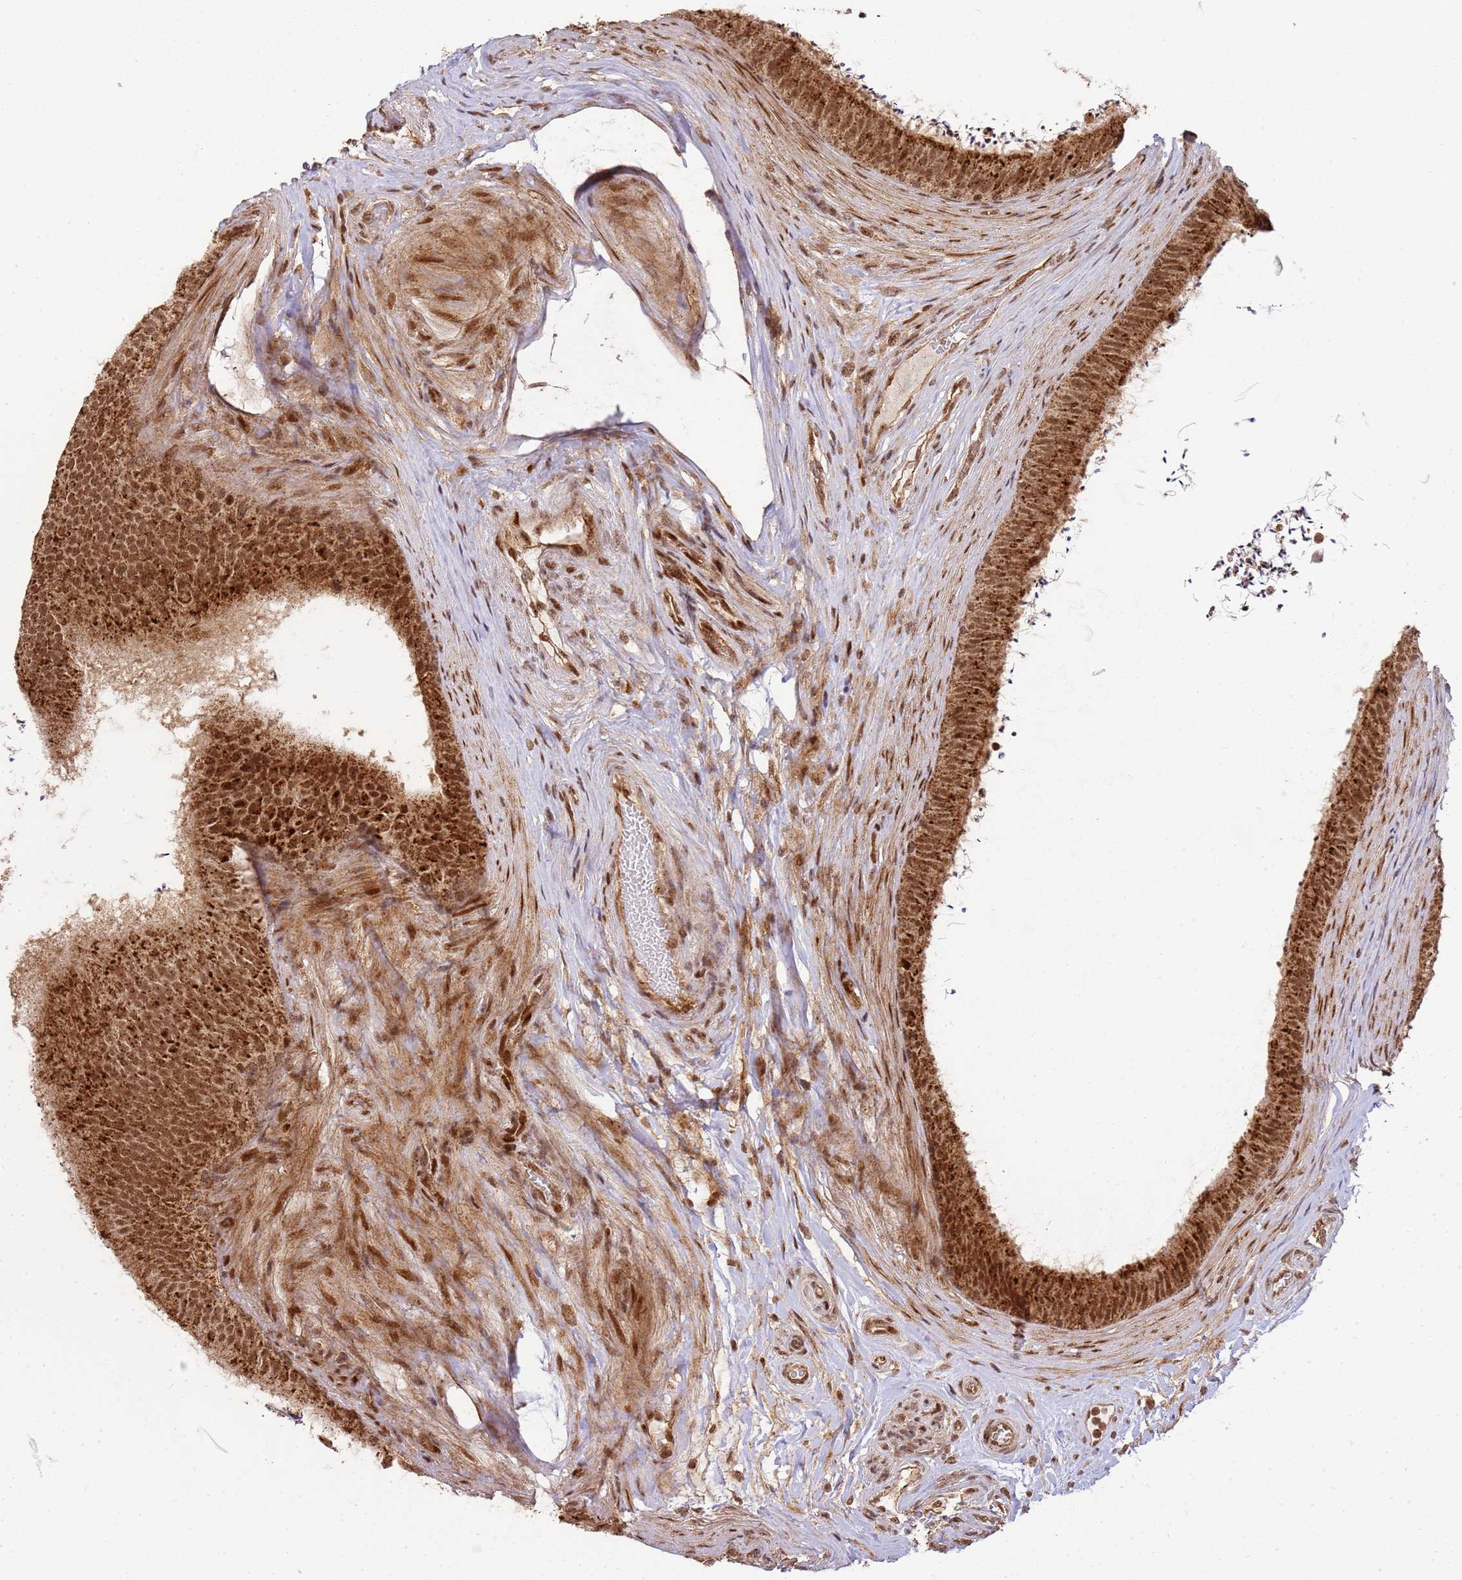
{"staining": {"intensity": "strong", "quantity": ">75%", "location": "cytoplasmic/membranous,nuclear"}, "tissue": "epididymis", "cell_type": "Glandular cells", "image_type": "normal", "snomed": [{"axis": "morphology", "description": "Normal tissue, NOS"}, {"axis": "topography", "description": "Testis"}, {"axis": "topography", "description": "Epididymis"}], "caption": "Immunohistochemistry (IHC) image of normal epididymis: epididymis stained using immunohistochemistry (IHC) displays high levels of strong protein expression localized specifically in the cytoplasmic/membranous,nuclear of glandular cells, appearing as a cytoplasmic/membranous,nuclear brown color.", "gene": "PEX14", "patient": {"sex": "male", "age": 41}}